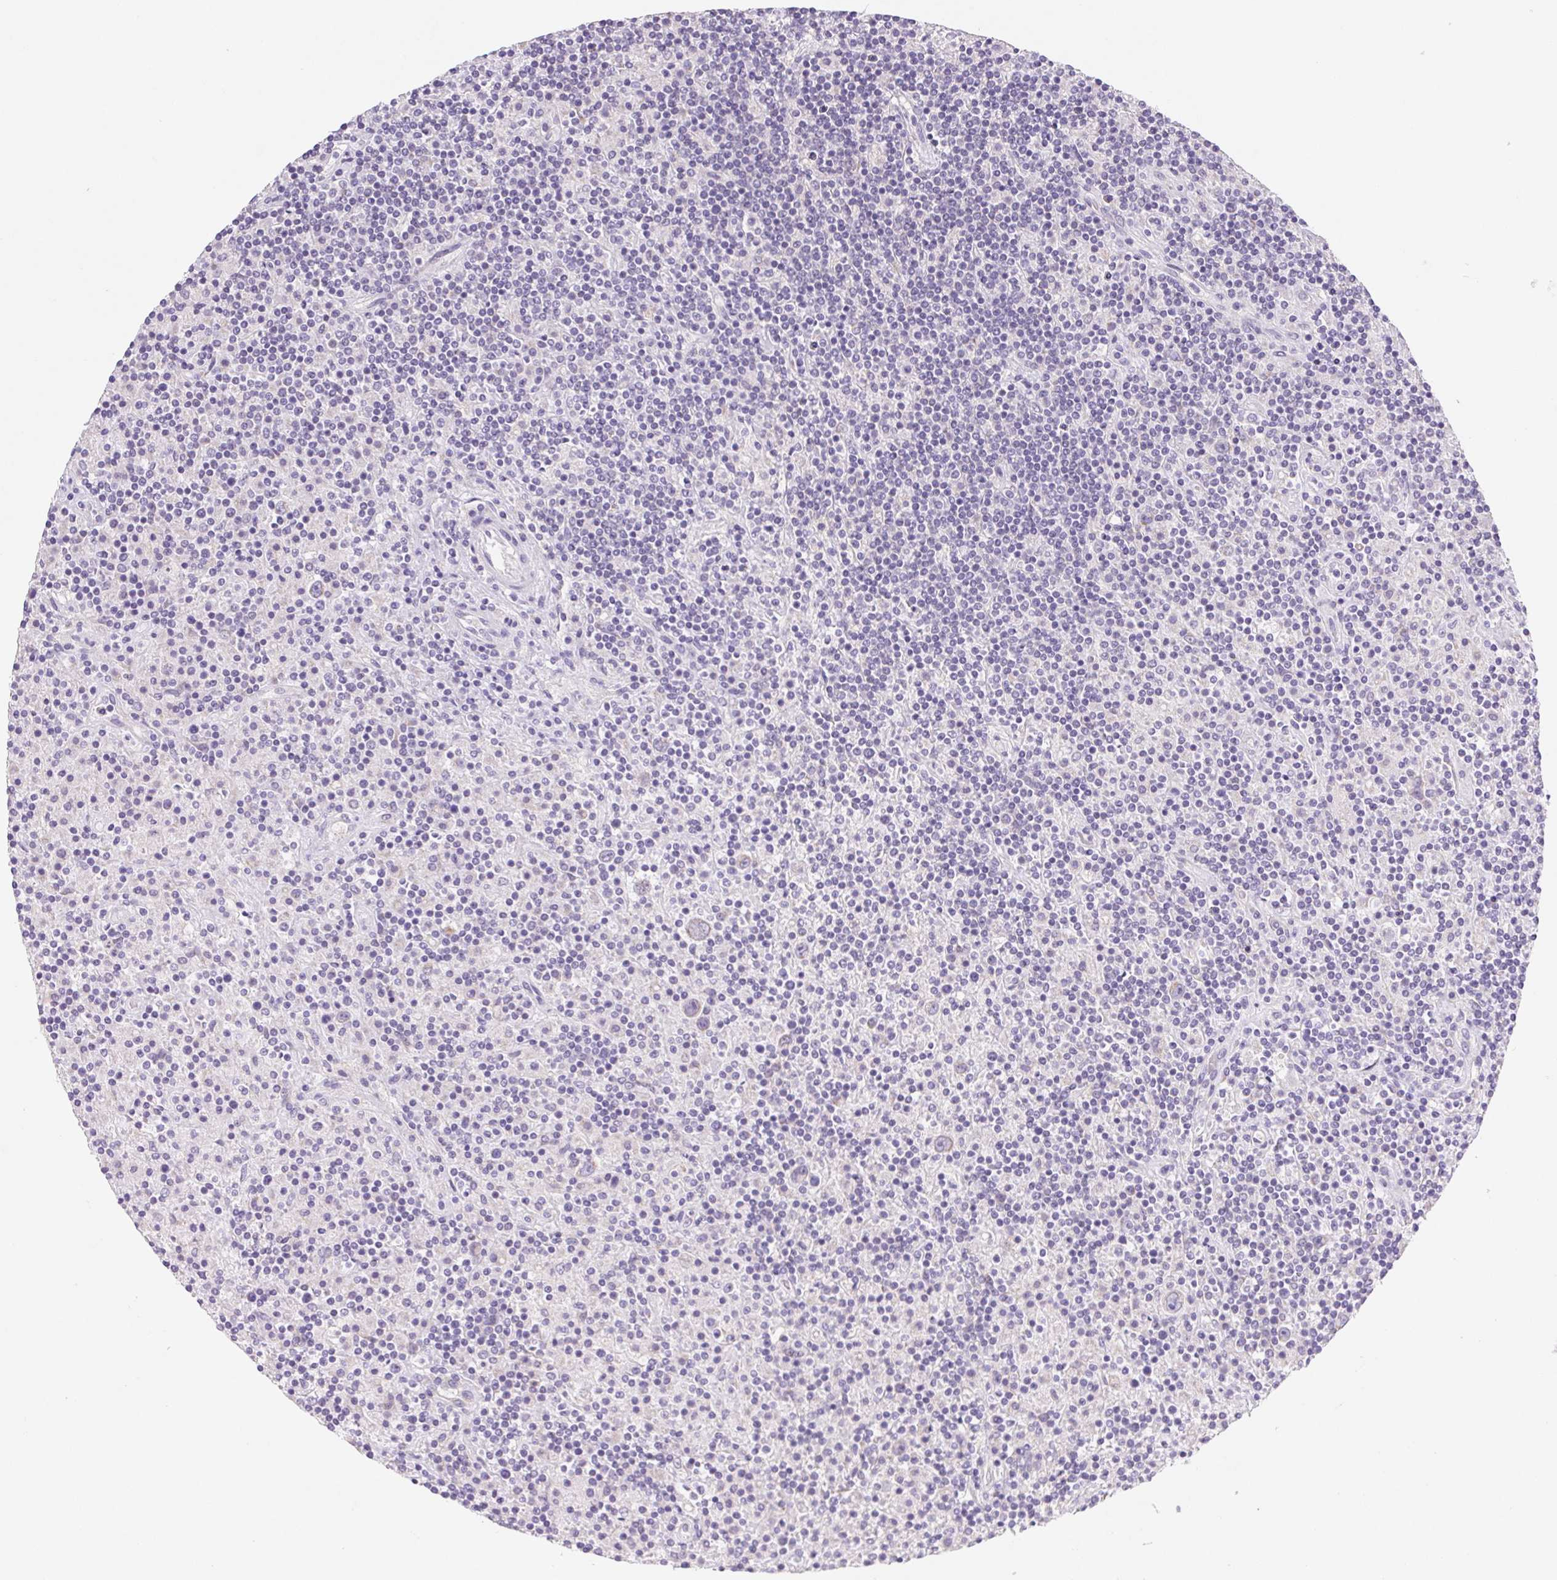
{"staining": {"intensity": "negative", "quantity": "none", "location": "none"}, "tissue": "lymphoma", "cell_type": "Tumor cells", "image_type": "cancer", "snomed": [{"axis": "morphology", "description": "Hodgkin's disease, NOS"}, {"axis": "topography", "description": "Lymph node"}], "caption": "Immunohistochemistry of human Hodgkin's disease reveals no positivity in tumor cells.", "gene": "DPPA5", "patient": {"sex": "male", "age": 70}}